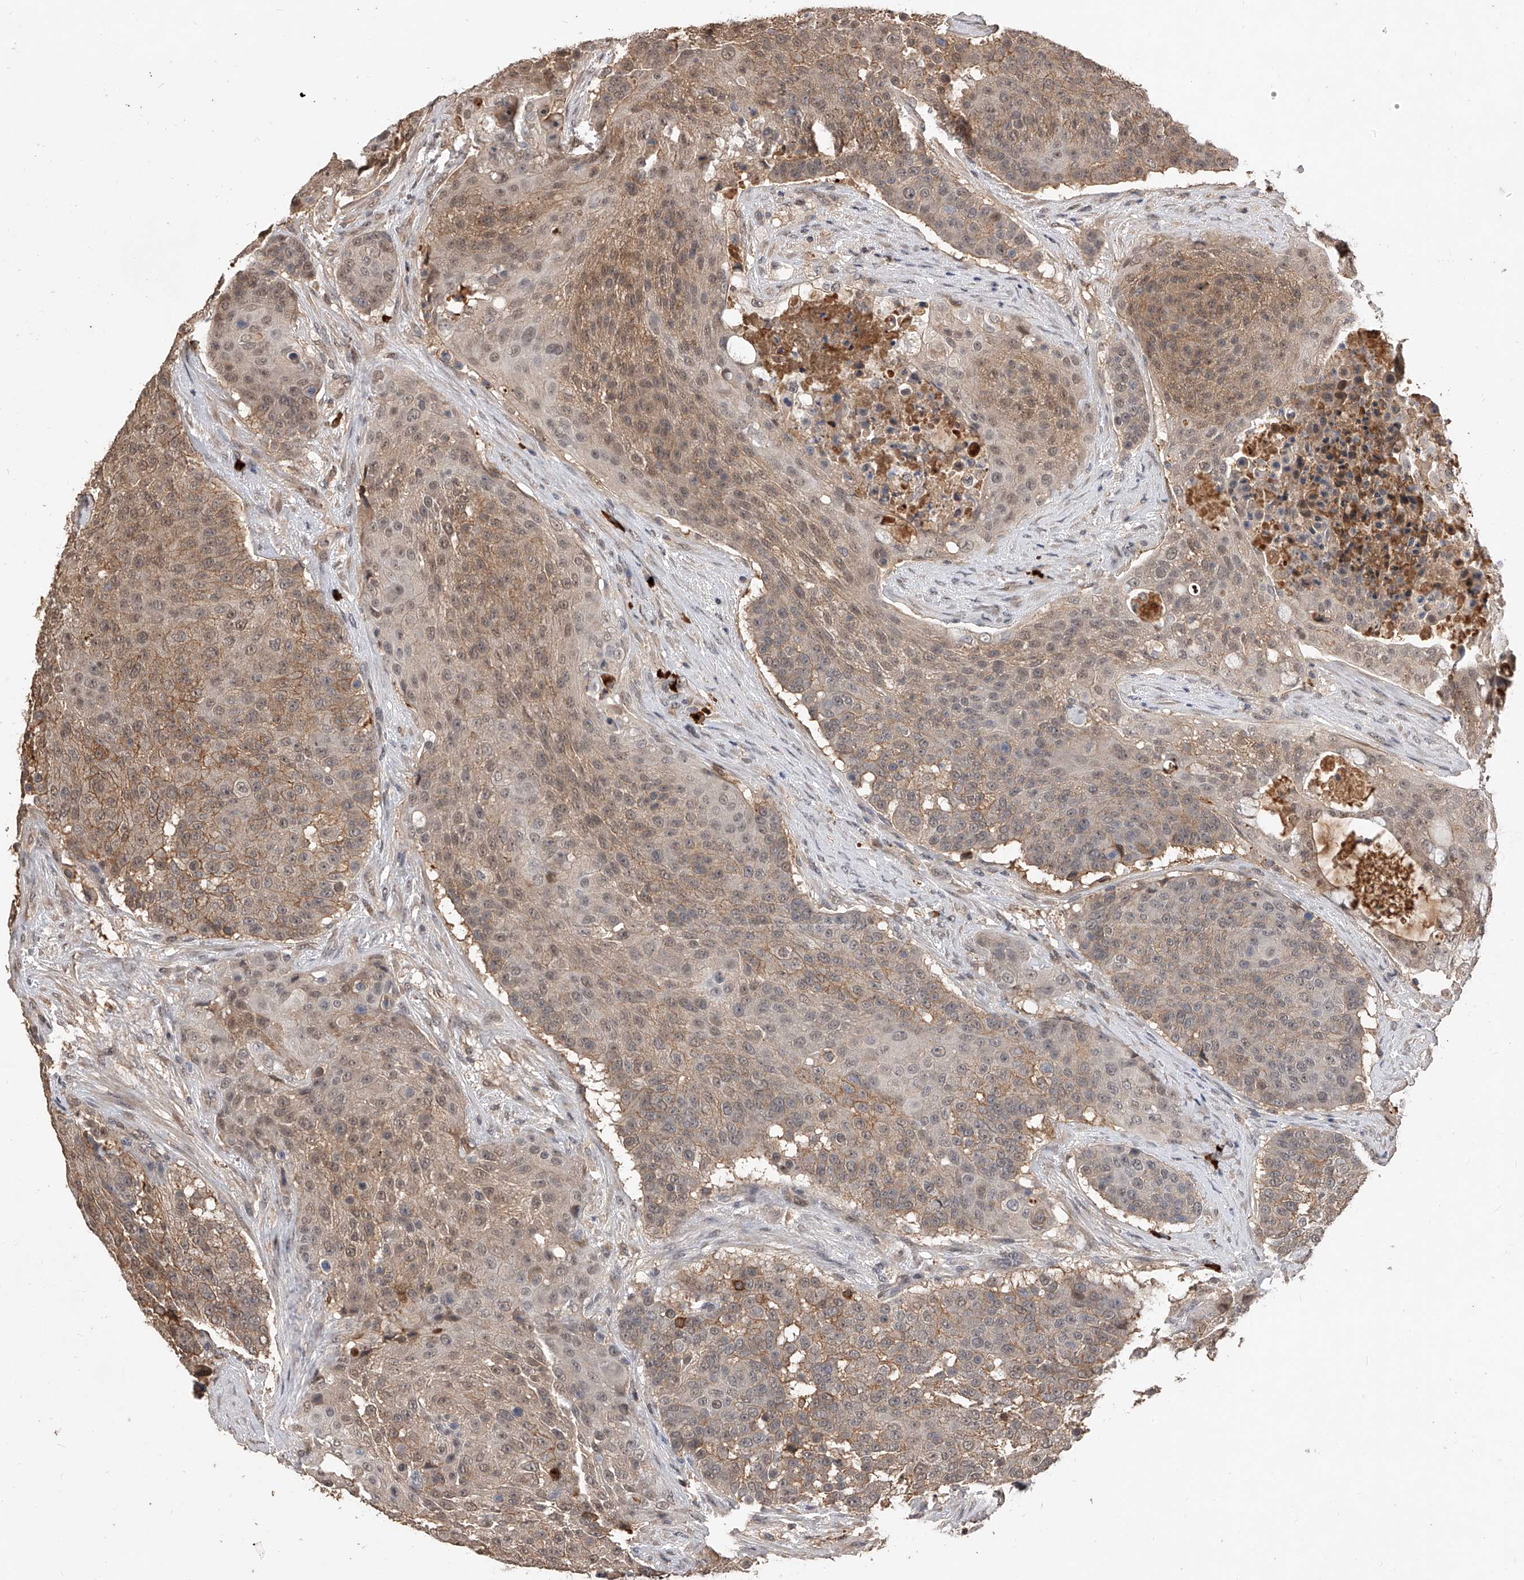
{"staining": {"intensity": "weak", "quantity": ">75%", "location": "cytoplasmic/membranous,nuclear"}, "tissue": "urothelial cancer", "cell_type": "Tumor cells", "image_type": "cancer", "snomed": [{"axis": "morphology", "description": "Urothelial carcinoma, High grade"}, {"axis": "topography", "description": "Urinary bladder"}], "caption": "Tumor cells reveal weak cytoplasmic/membranous and nuclear expression in approximately >75% of cells in urothelial cancer. (Brightfield microscopy of DAB IHC at high magnification).", "gene": "CFAP410", "patient": {"sex": "female", "age": 63}}